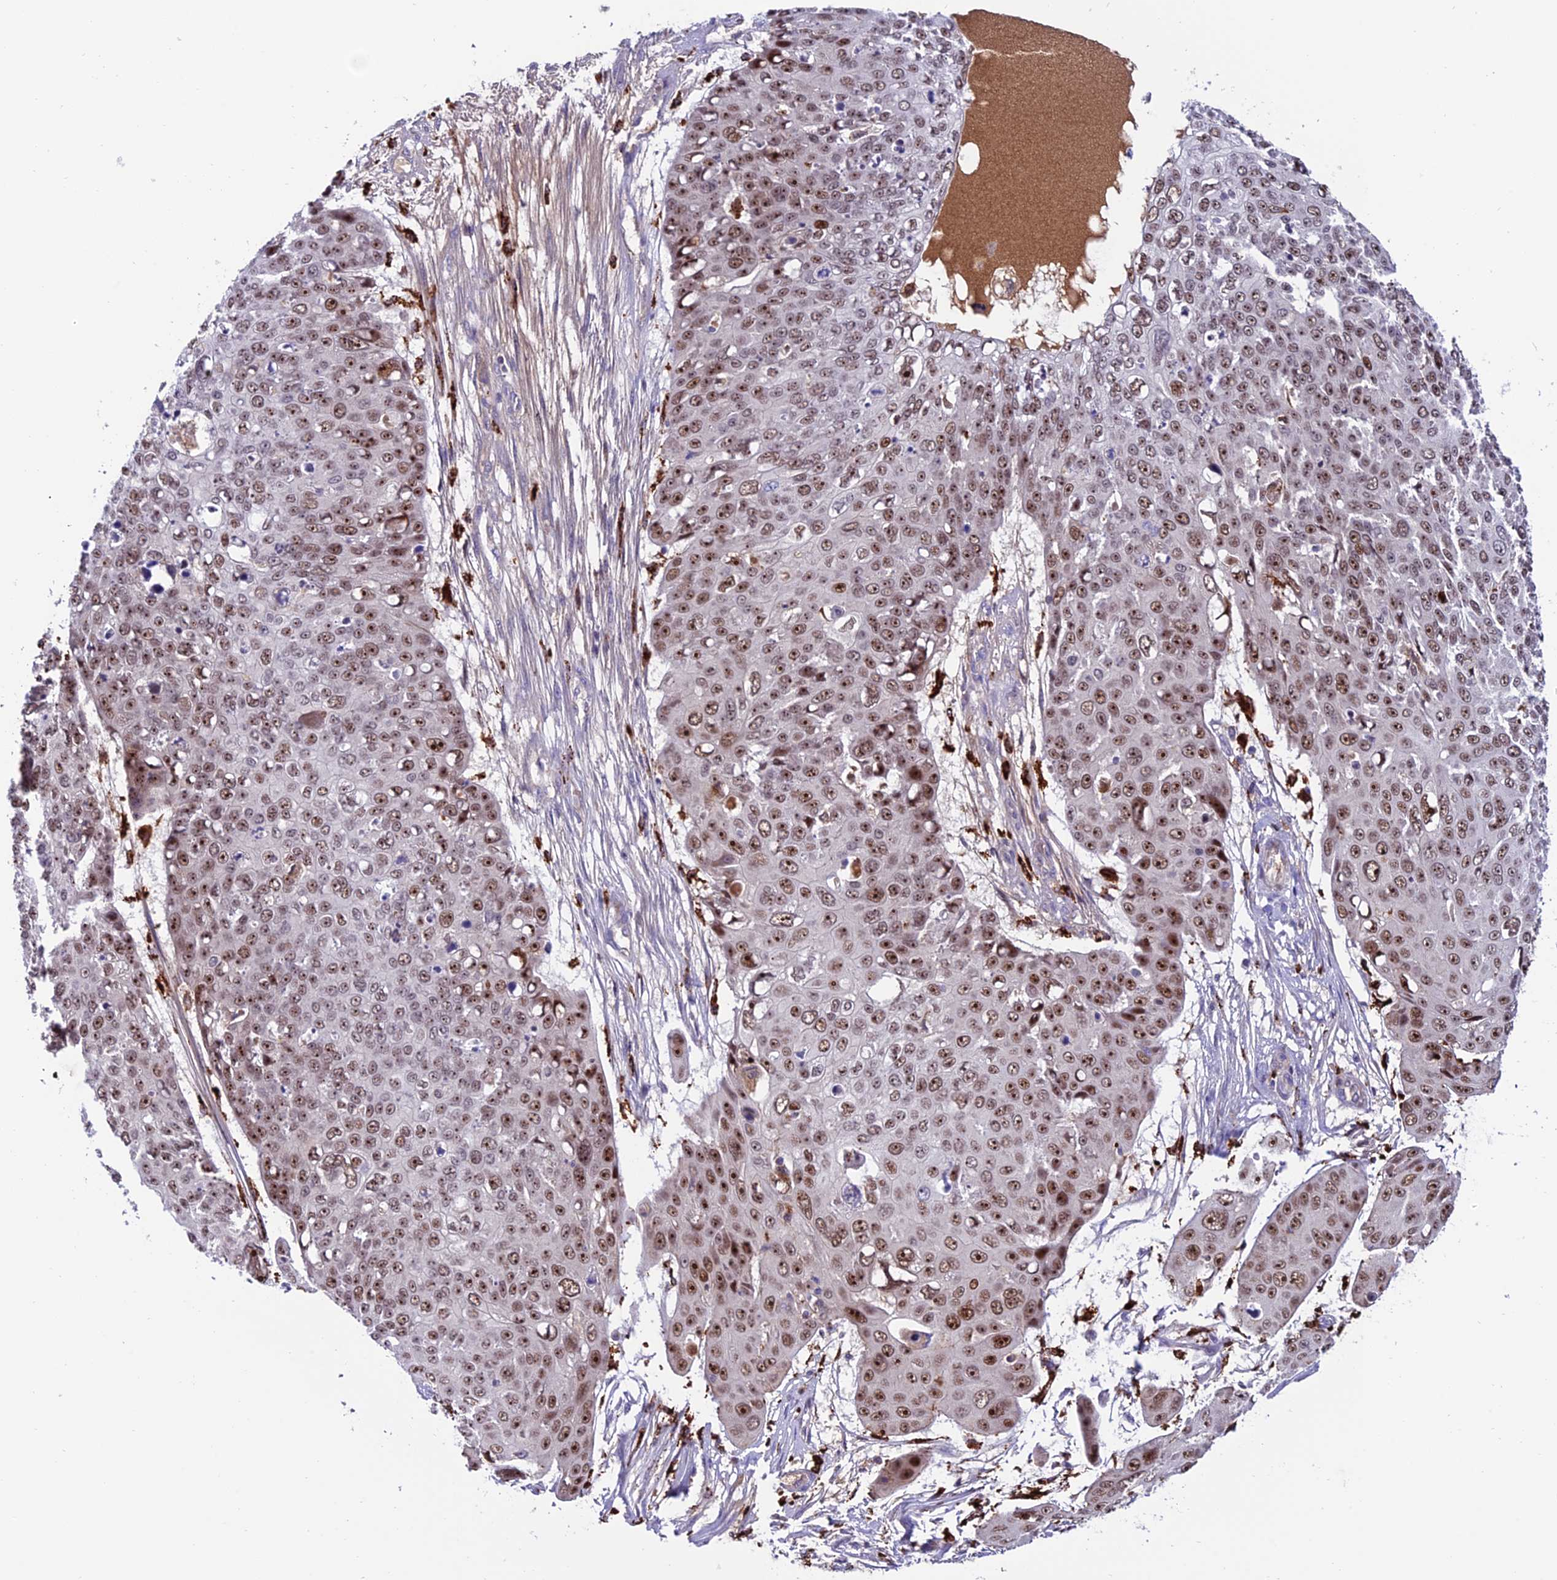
{"staining": {"intensity": "moderate", "quantity": ">75%", "location": "nuclear"}, "tissue": "skin cancer", "cell_type": "Tumor cells", "image_type": "cancer", "snomed": [{"axis": "morphology", "description": "Squamous cell carcinoma, NOS"}, {"axis": "topography", "description": "Skin"}], "caption": "IHC photomicrograph of neoplastic tissue: human skin cancer (squamous cell carcinoma) stained using IHC demonstrates medium levels of moderate protein expression localized specifically in the nuclear of tumor cells, appearing as a nuclear brown color.", "gene": "ARHGEF18", "patient": {"sex": "male", "age": 71}}